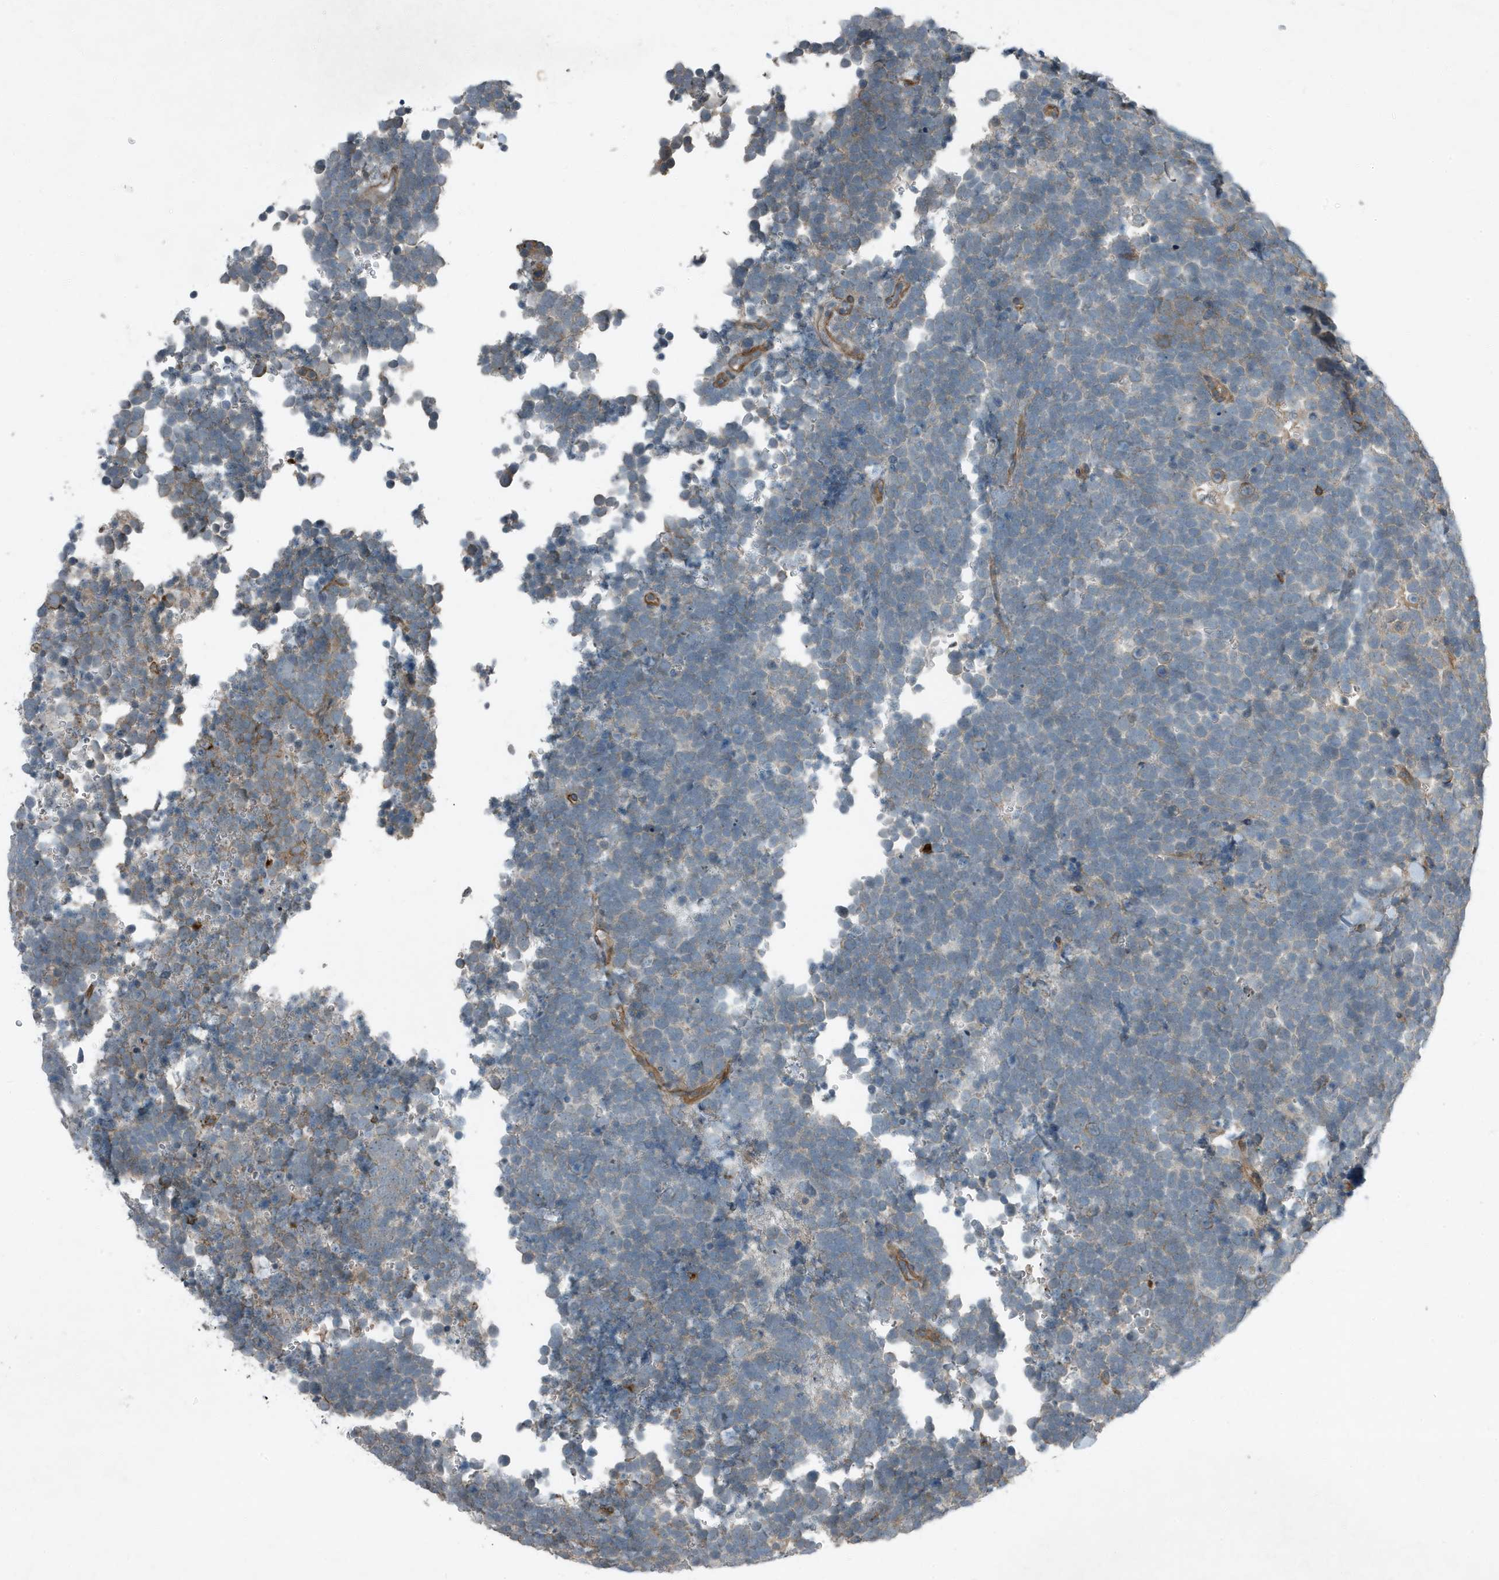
{"staining": {"intensity": "negative", "quantity": "none", "location": "none"}, "tissue": "urothelial cancer", "cell_type": "Tumor cells", "image_type": "cancer", "snomed": [{"axis": "morphology", "description": "Urothelial carcinoma, High grade"}, {"axis": "topography", "description": "Urinary bladder"}], "caption": "An IHC micrograph of urothelial cancer is shown. There is no staining in tumor cells of urothelial cancer.", "gene": "DAPP1", "patient": {"sex": "female", "age": 82}}